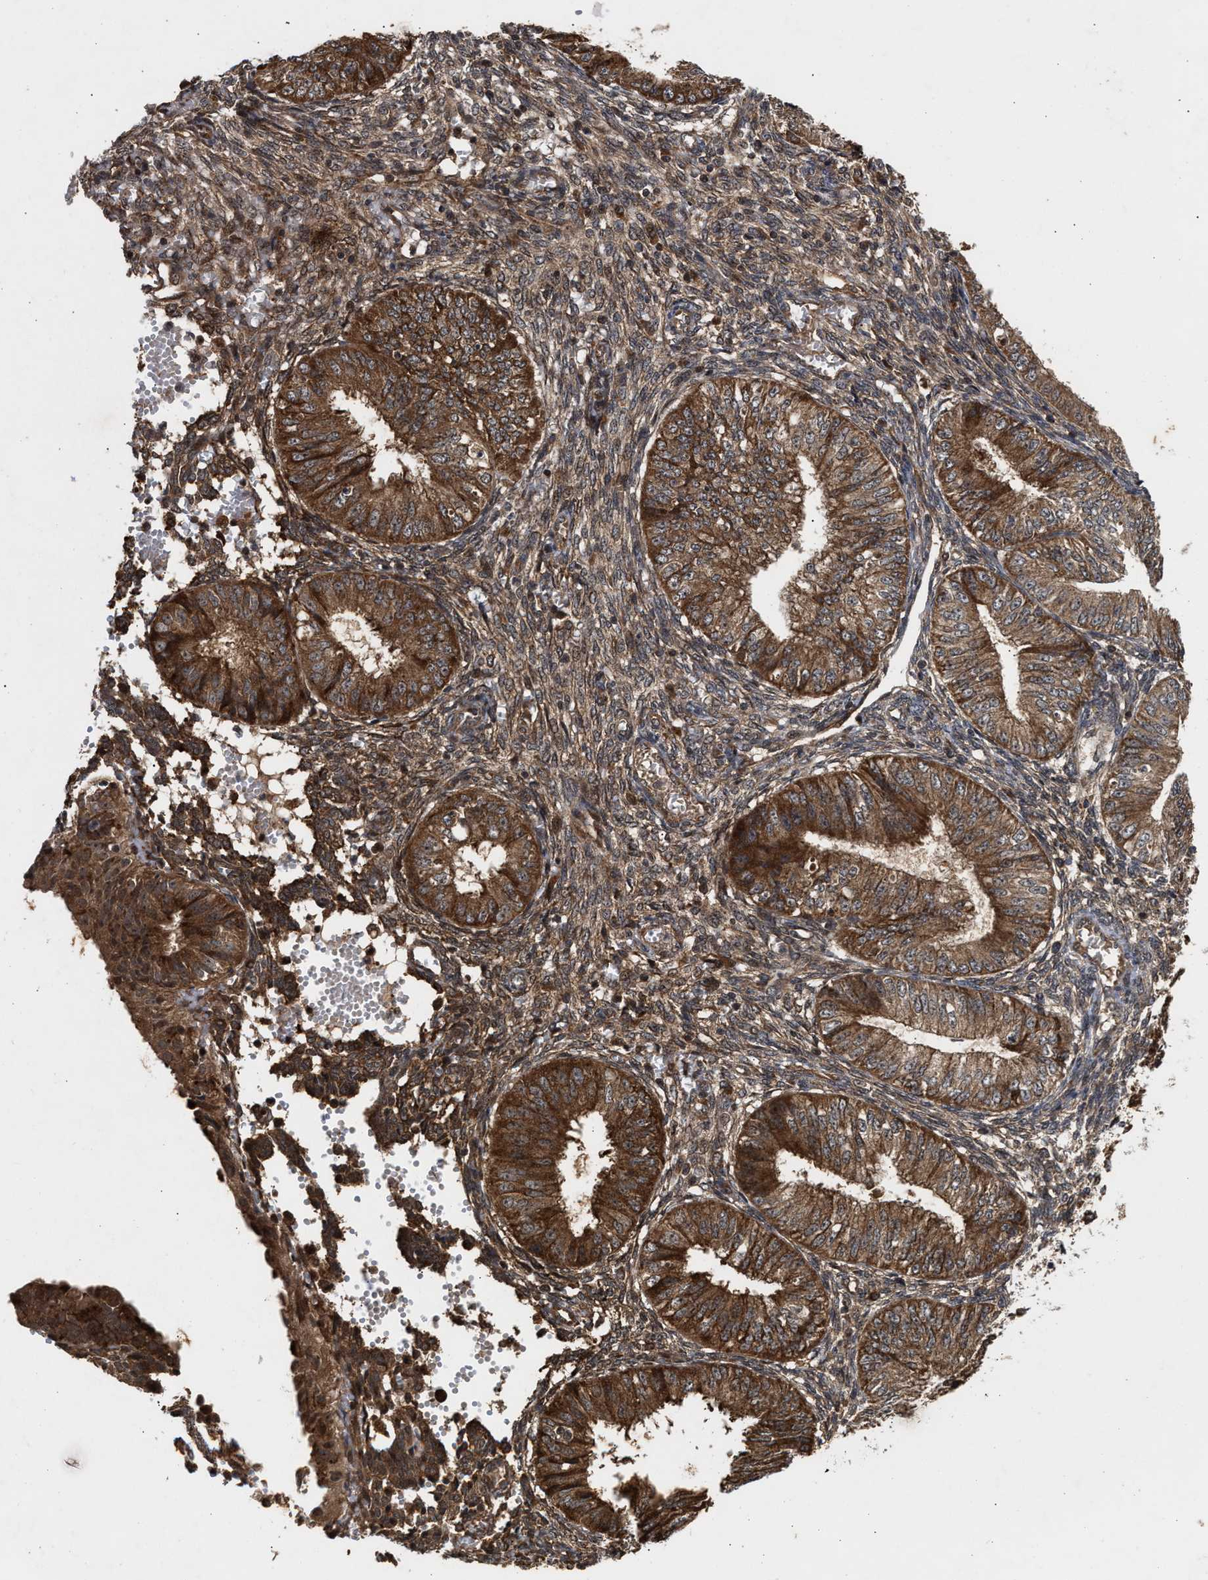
{"staining": {"intensity": "strong", "quantity": ">75%", "location": "cytoplasmic/membranous"}, "tissue": "endometrial cancer", "cell_type": "Tumor cells", "image_type": "cancer", "snomed": [{"axis": "morphology", "description": "Normal tissue, NOS"}, {"axis": "morphology", "description": "Adenocarcinoma, NOS"}, {"axis": "topography", "description": "Endometrium"}], "caption": "Immunohistochemistry histopathology image of neoplastic tissue: human endometrial cancer stained using immunohistochemistry (IHC) exhibits high levels of strong protein expression localized specifically in the cytoplasmic/membranous of tumor cells, appearing as a cytoplasmic/membranous brown color.", "gene": "CFLAR", "patient": {"sex": "female", "age": 53}}